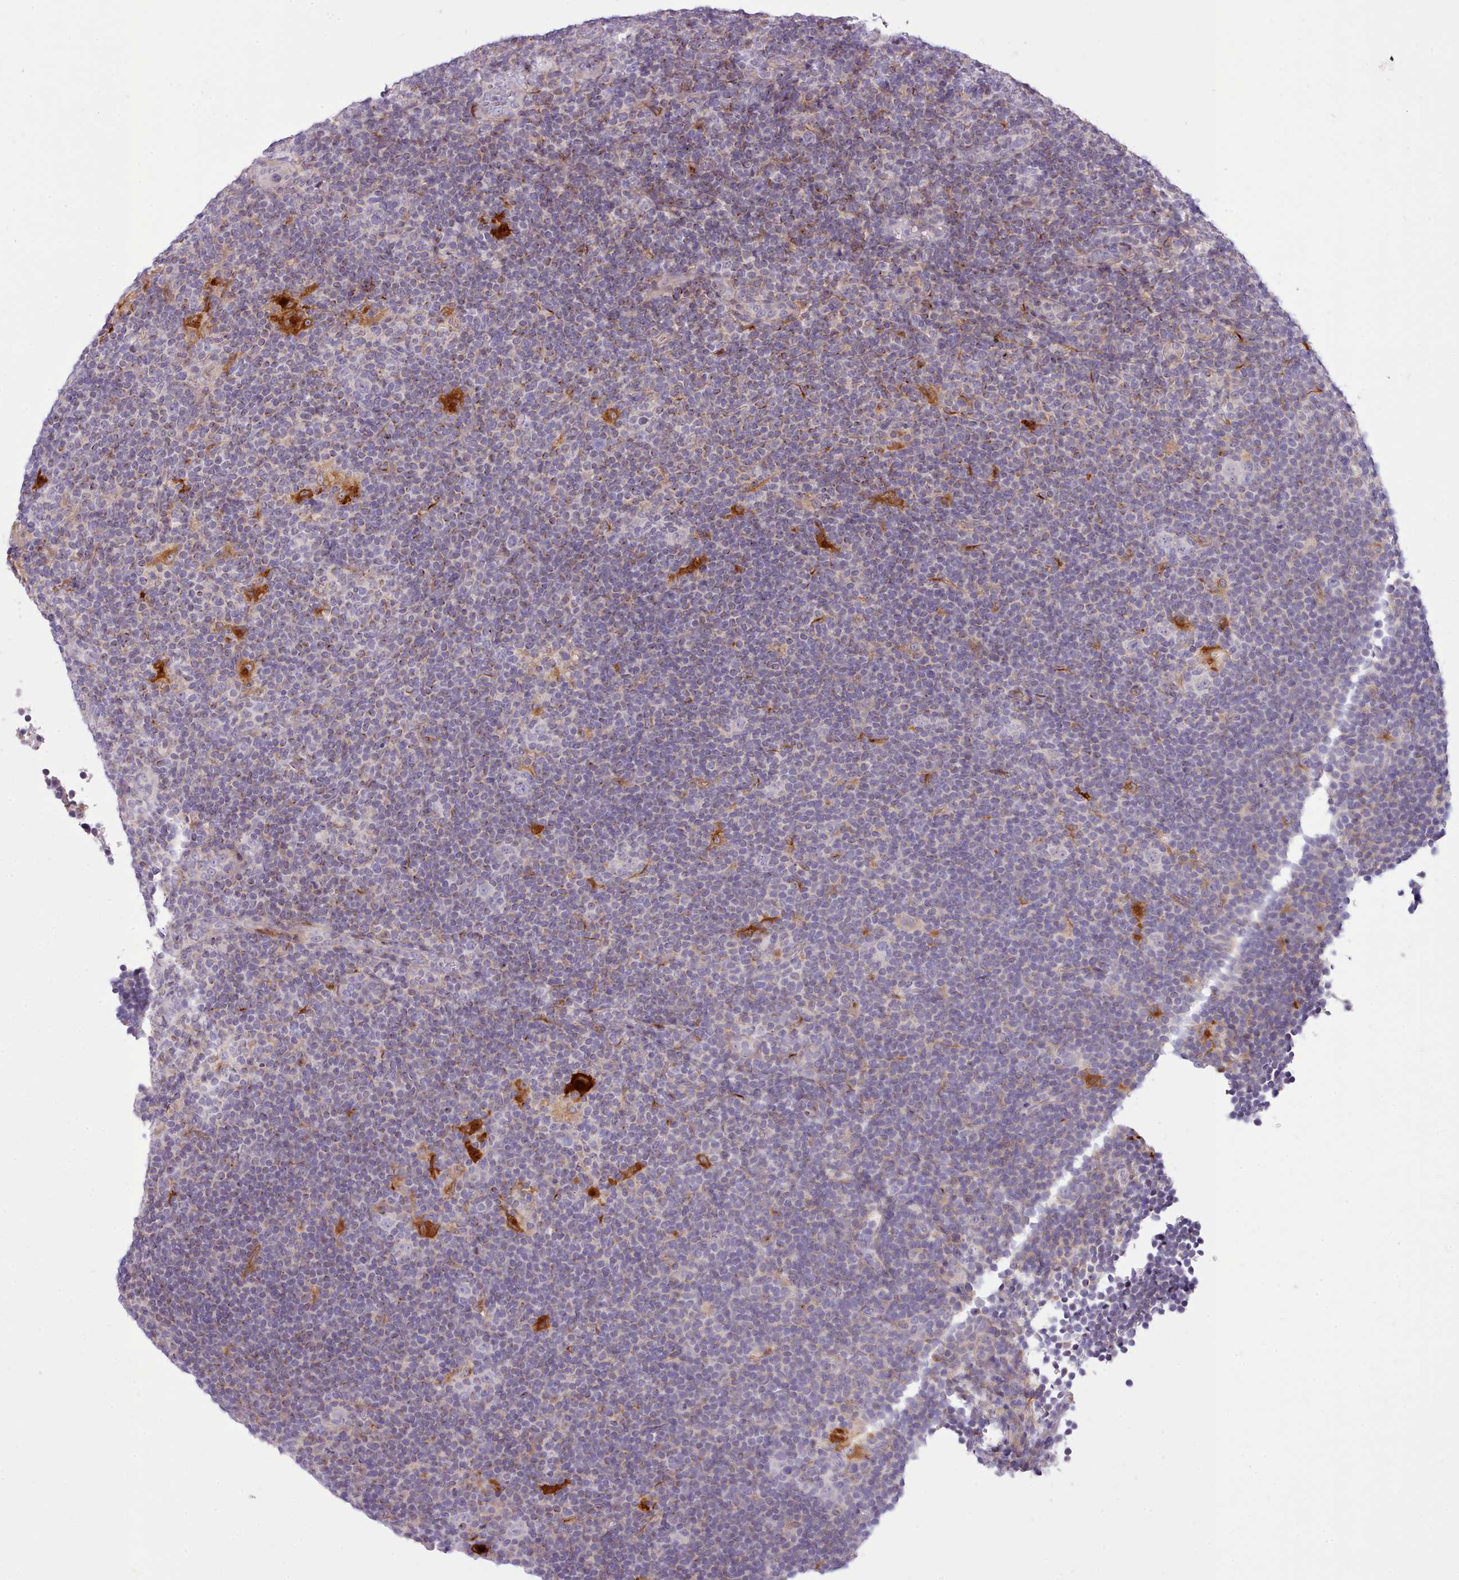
{"staining": {"intensity": "negative", "quantity": "none", "location": "none"}, "tissue": "lymphoma", "cell_type": "Tumor cells", "image_type": "cancer", "snomed": [{"axis": "morphology", "description": "Hodgkin's disease, NOS"}, {"axis": "topography", "description": "Lymph node"}], "caption": "This micrograph is of lymphoma stained with immunohistochemistry to label a protein in brown with the nuclei are counter-stained blue. There is no staining in tumor cells.", "gene": "CYP2A13", "patient": {"sex": "female", "age": 57}}